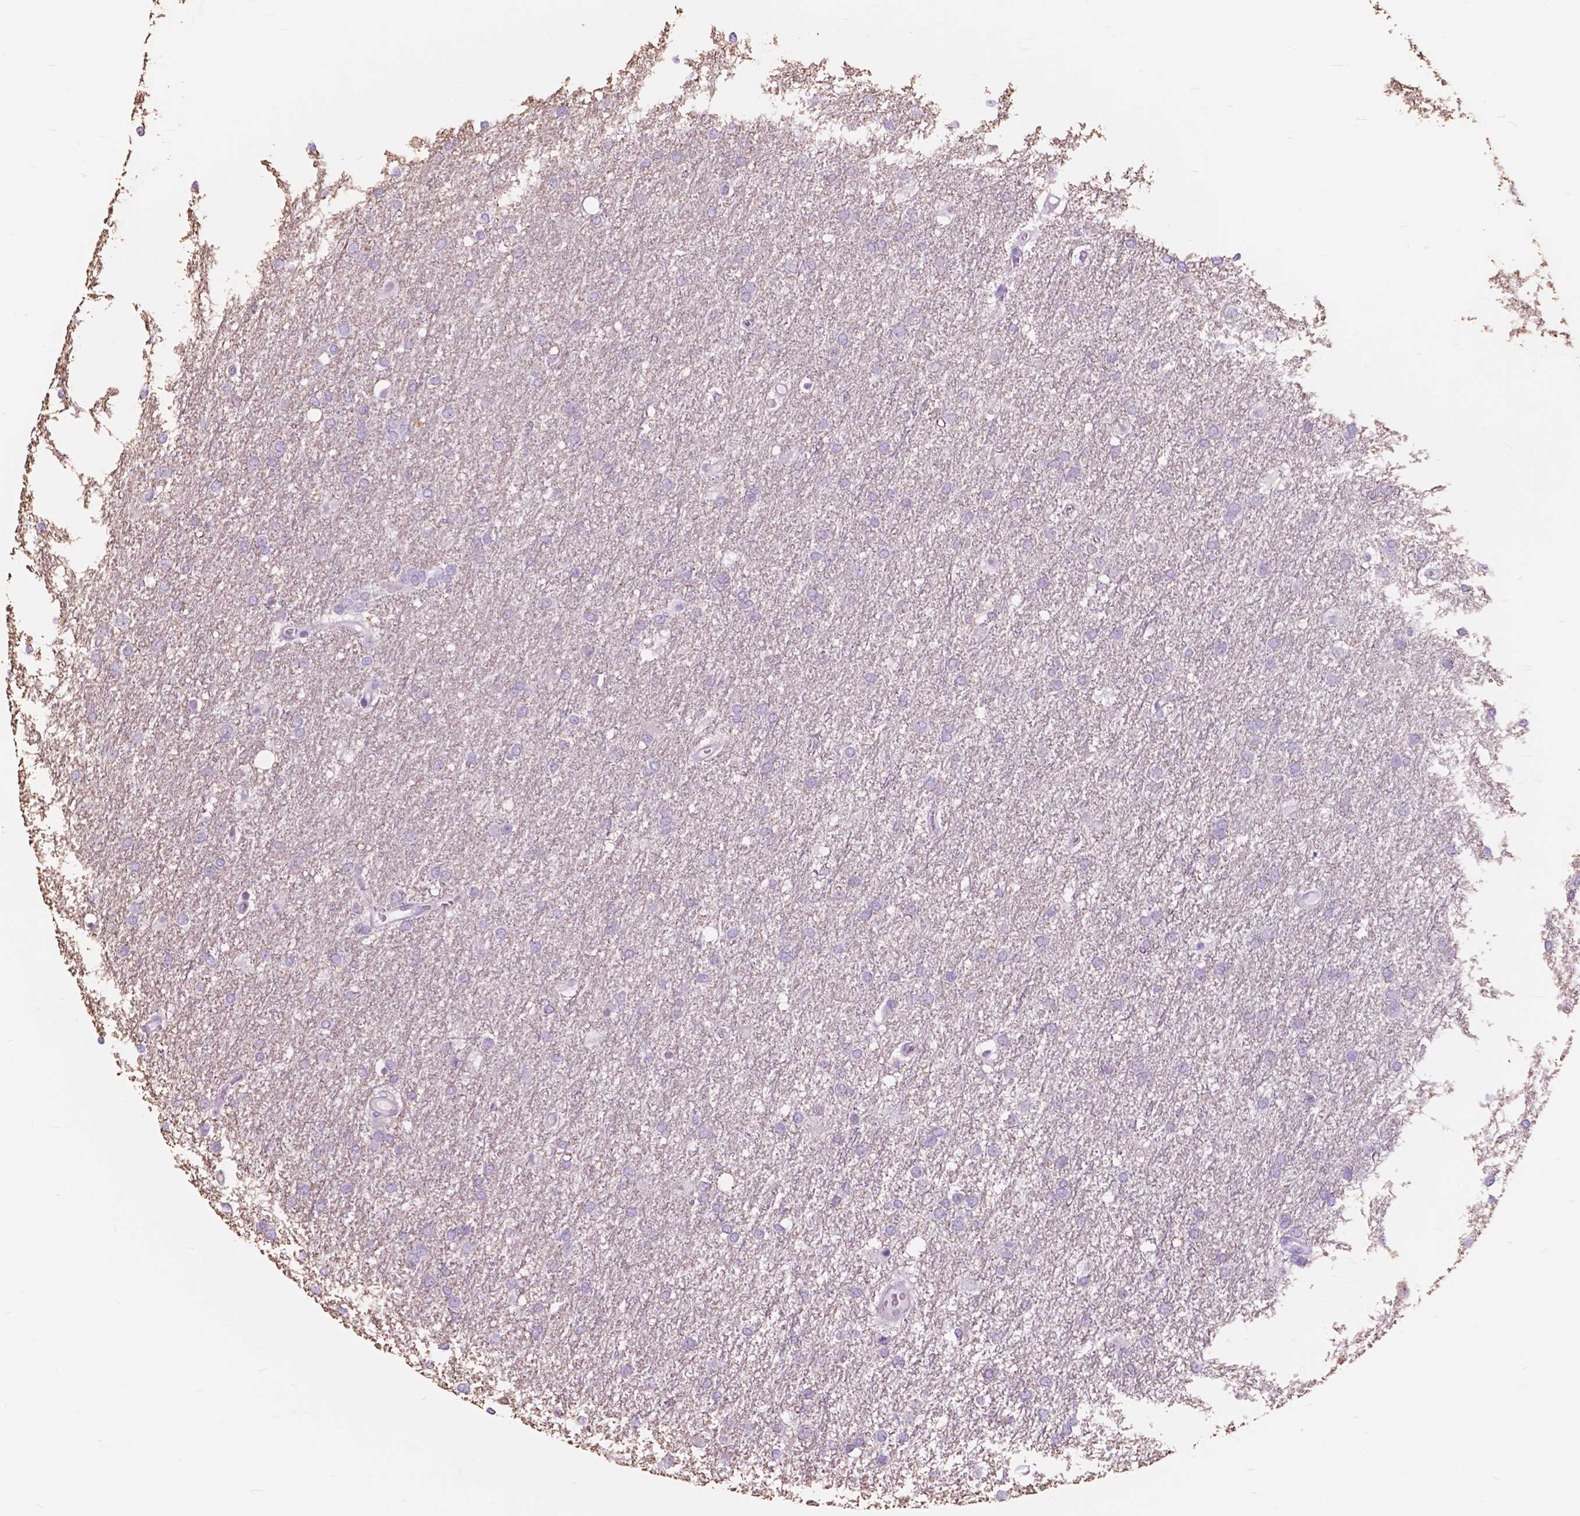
{"staining": {"intensity": "negative", "quantity": "none", "location": "none"}, "tissue": "glioma", "cell_type": "Tumor cells", "image_type": "cancer", "snomed": [{"axis": "morphology", "description": "Glioma, malignant, High grade"}, {"axis": "topography", "description": "Brain"}], "caption": "DAB immunohistochemical staining of human glioma demonstrates no significant staining in tumor cells.", "gene": "FXYD2", "patient": {"sex": "female", "age": 61}}